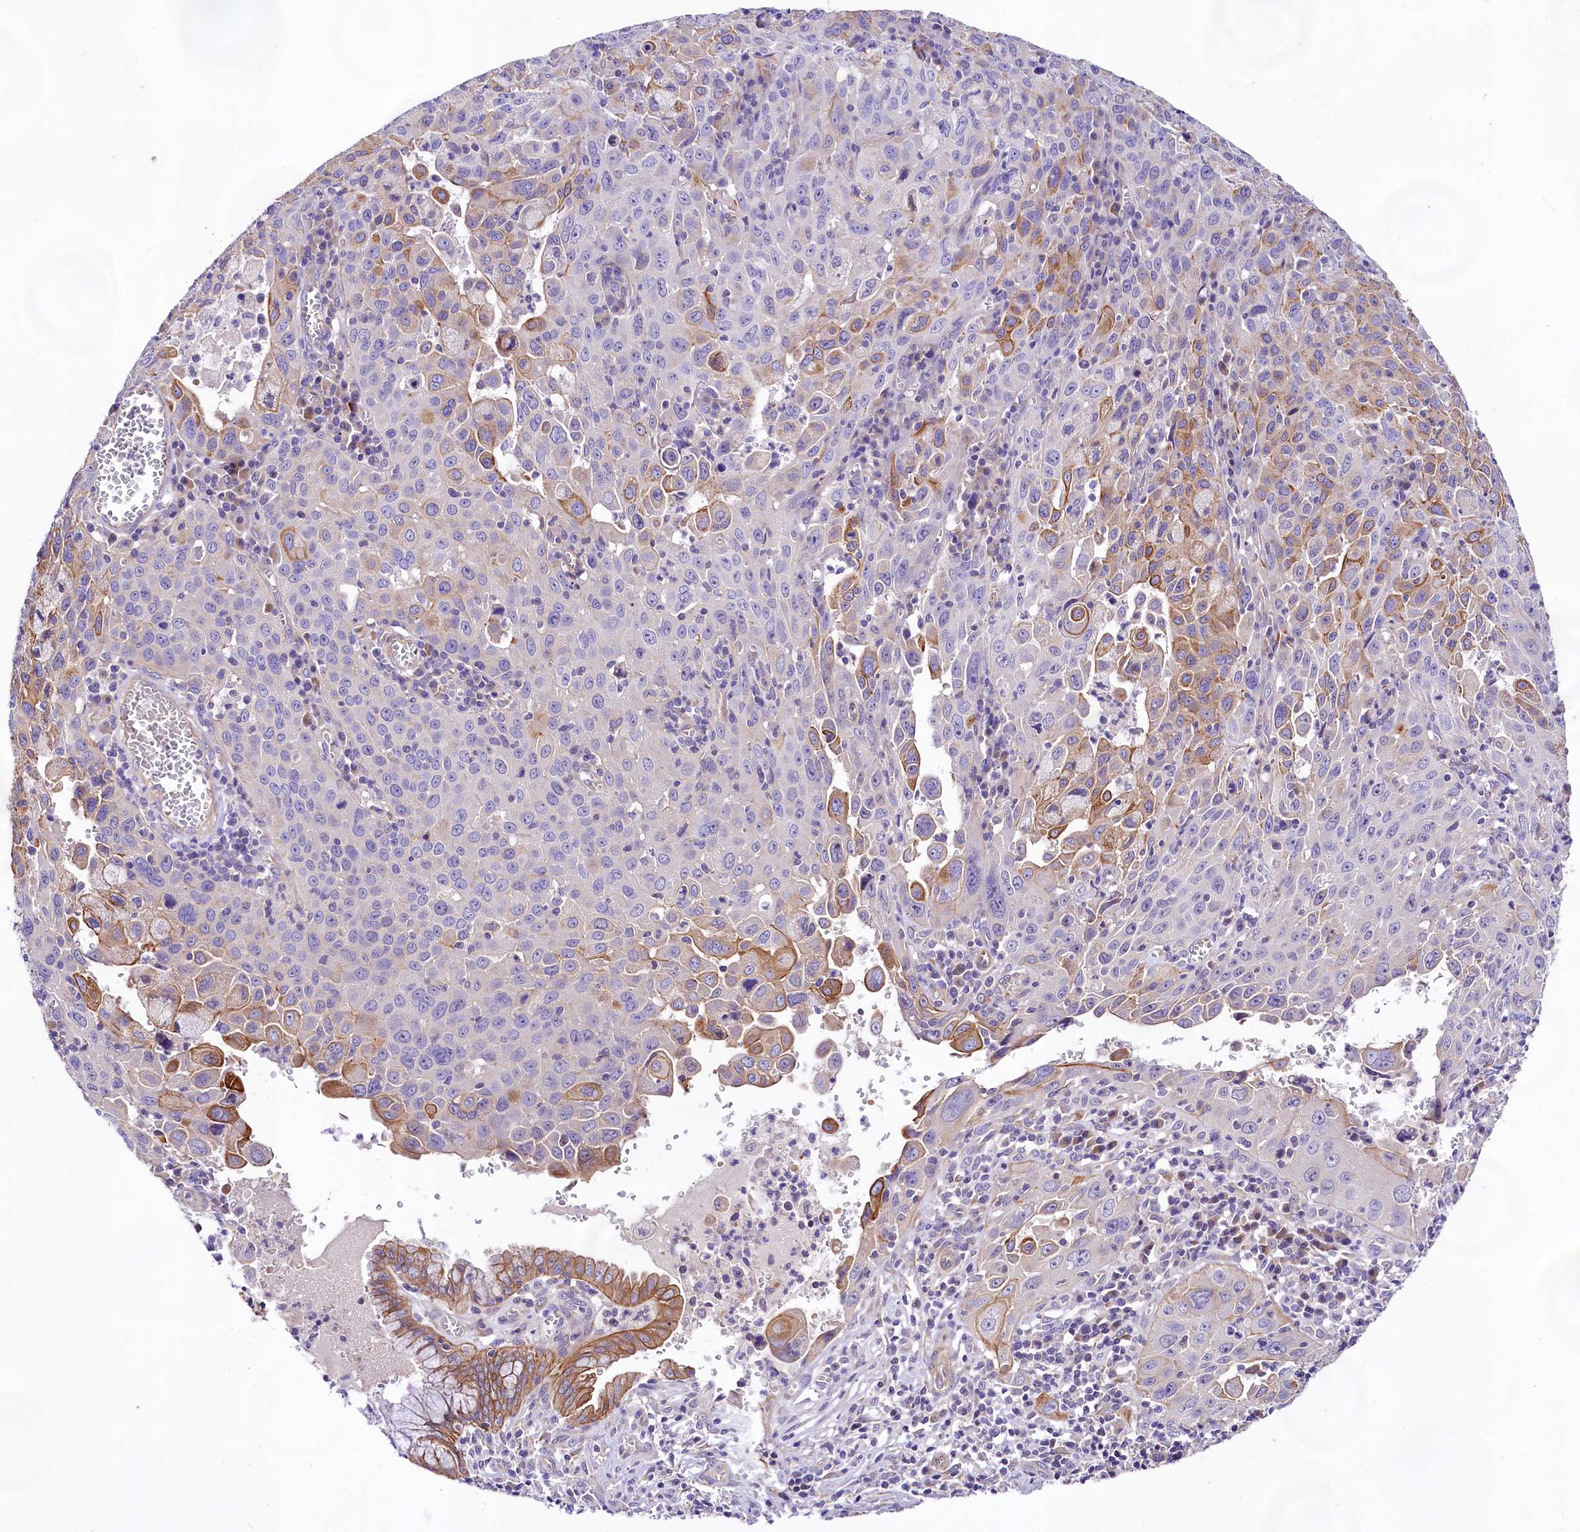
{"staining": {"intensity": "moderate", "quantity": "<25%", "location": "cytoplasmic/membranous"}, "tissue": "cervical cancer", "cell_type": "Tumor cells", "image_type": "cancer", "snomed": [{"axis": "morphology", "description": "Squamous cell carcinoma, NOS"}, {"axis": "topography", "description": "Cervix"}], "caption": "Cervical squamous cell carcinoma stained with a protein marker demonstrates moderate staining in tumor cells.", "gene": "VPS11", "patient": {"sex": "female", "age": 42}}